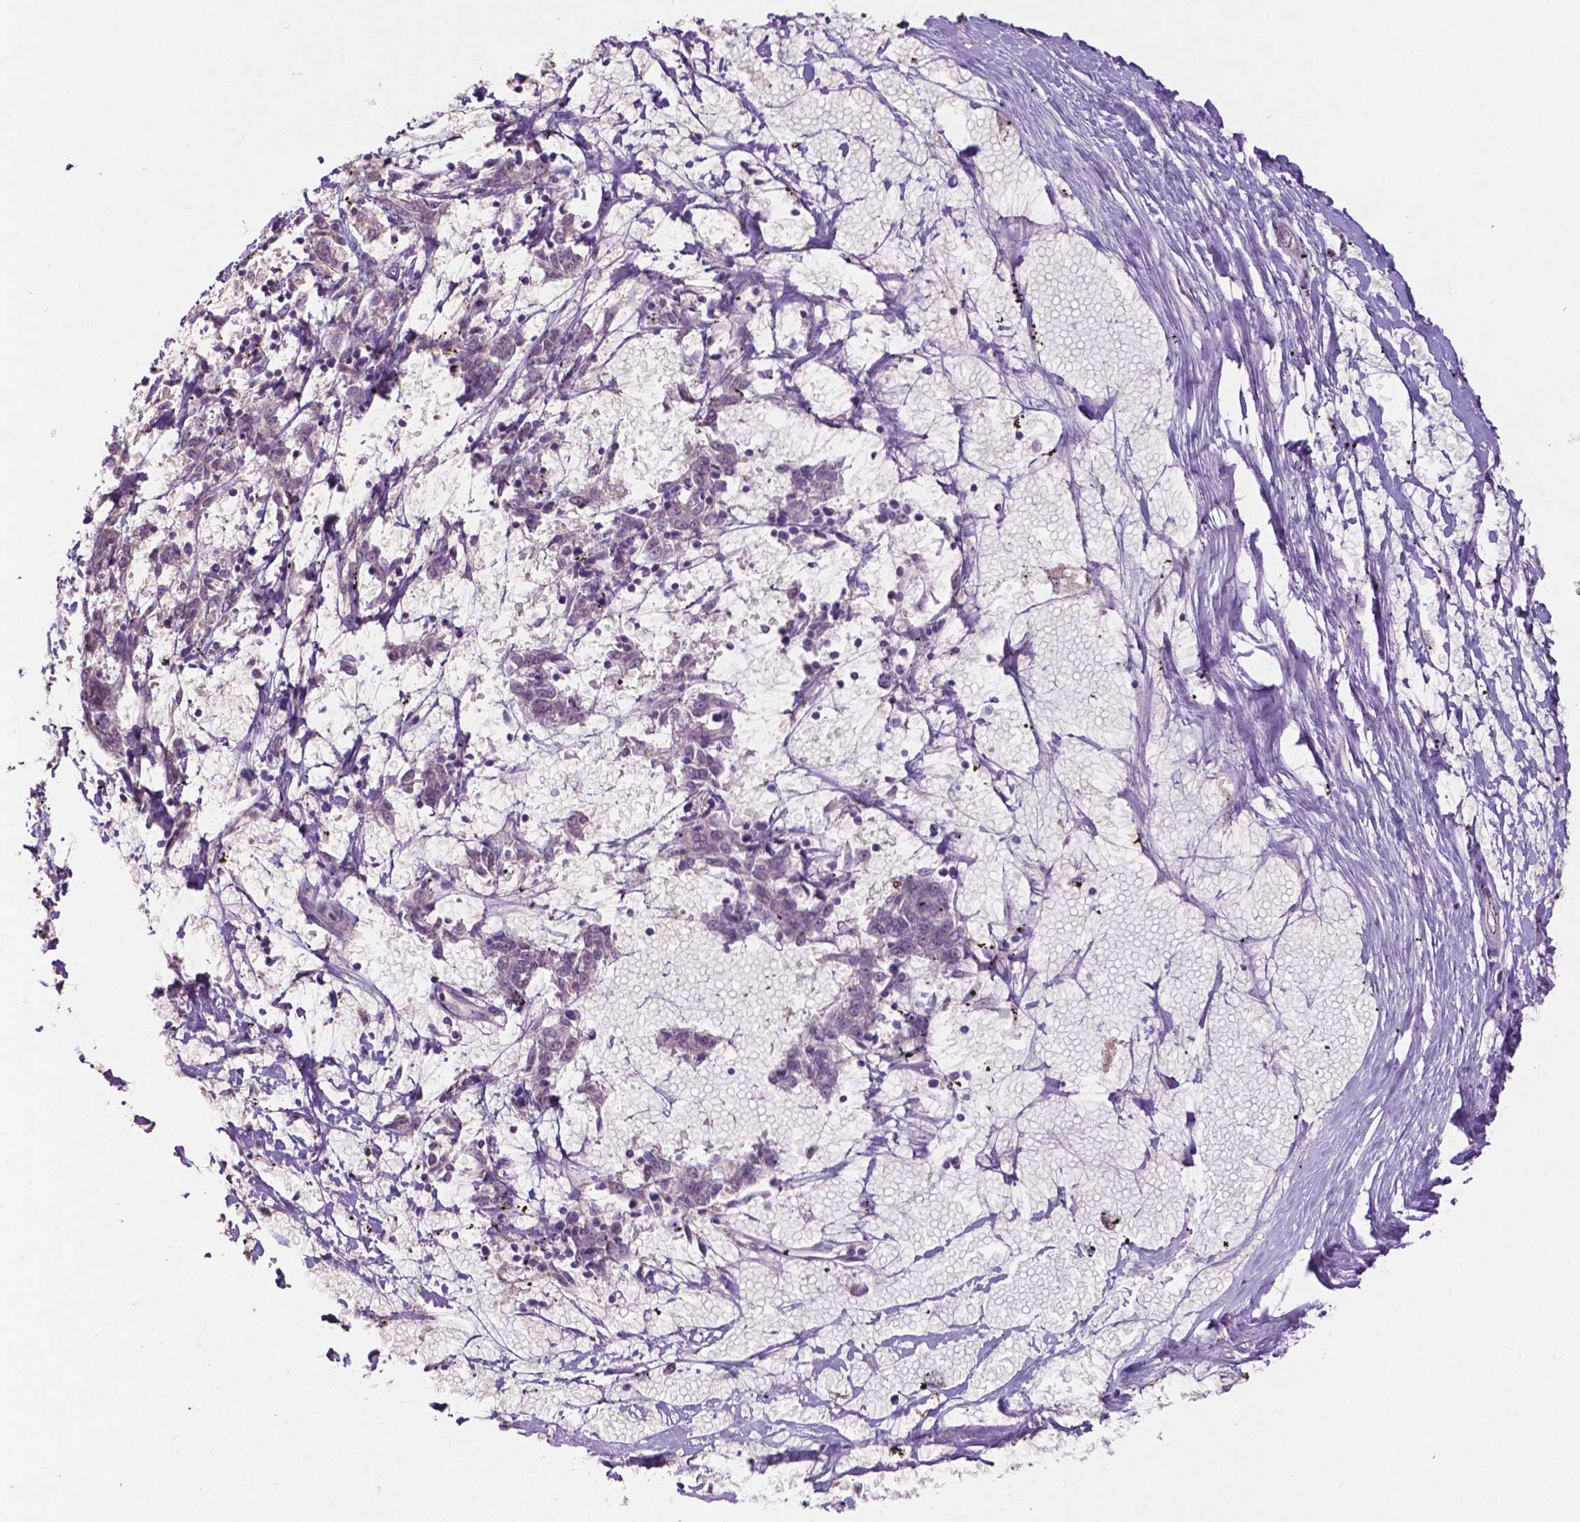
{"staining": {"intensity": "negative", "quantity": "none", "location": "none"}, "tissue": "melanoma", "cell_type": "Tumor cells", "image_type": "cancer", "snomed": [{"axis": "morphology", "description": "Malignant melanoma, NOS"}, {"axis": "topography", "description": "Skin"}], "caption": "Immunohistochemistry of melanoma reveals no expression in tumor cells.", "gene": "ARL5C", "patient": {"sex": "female", "age": 72}}